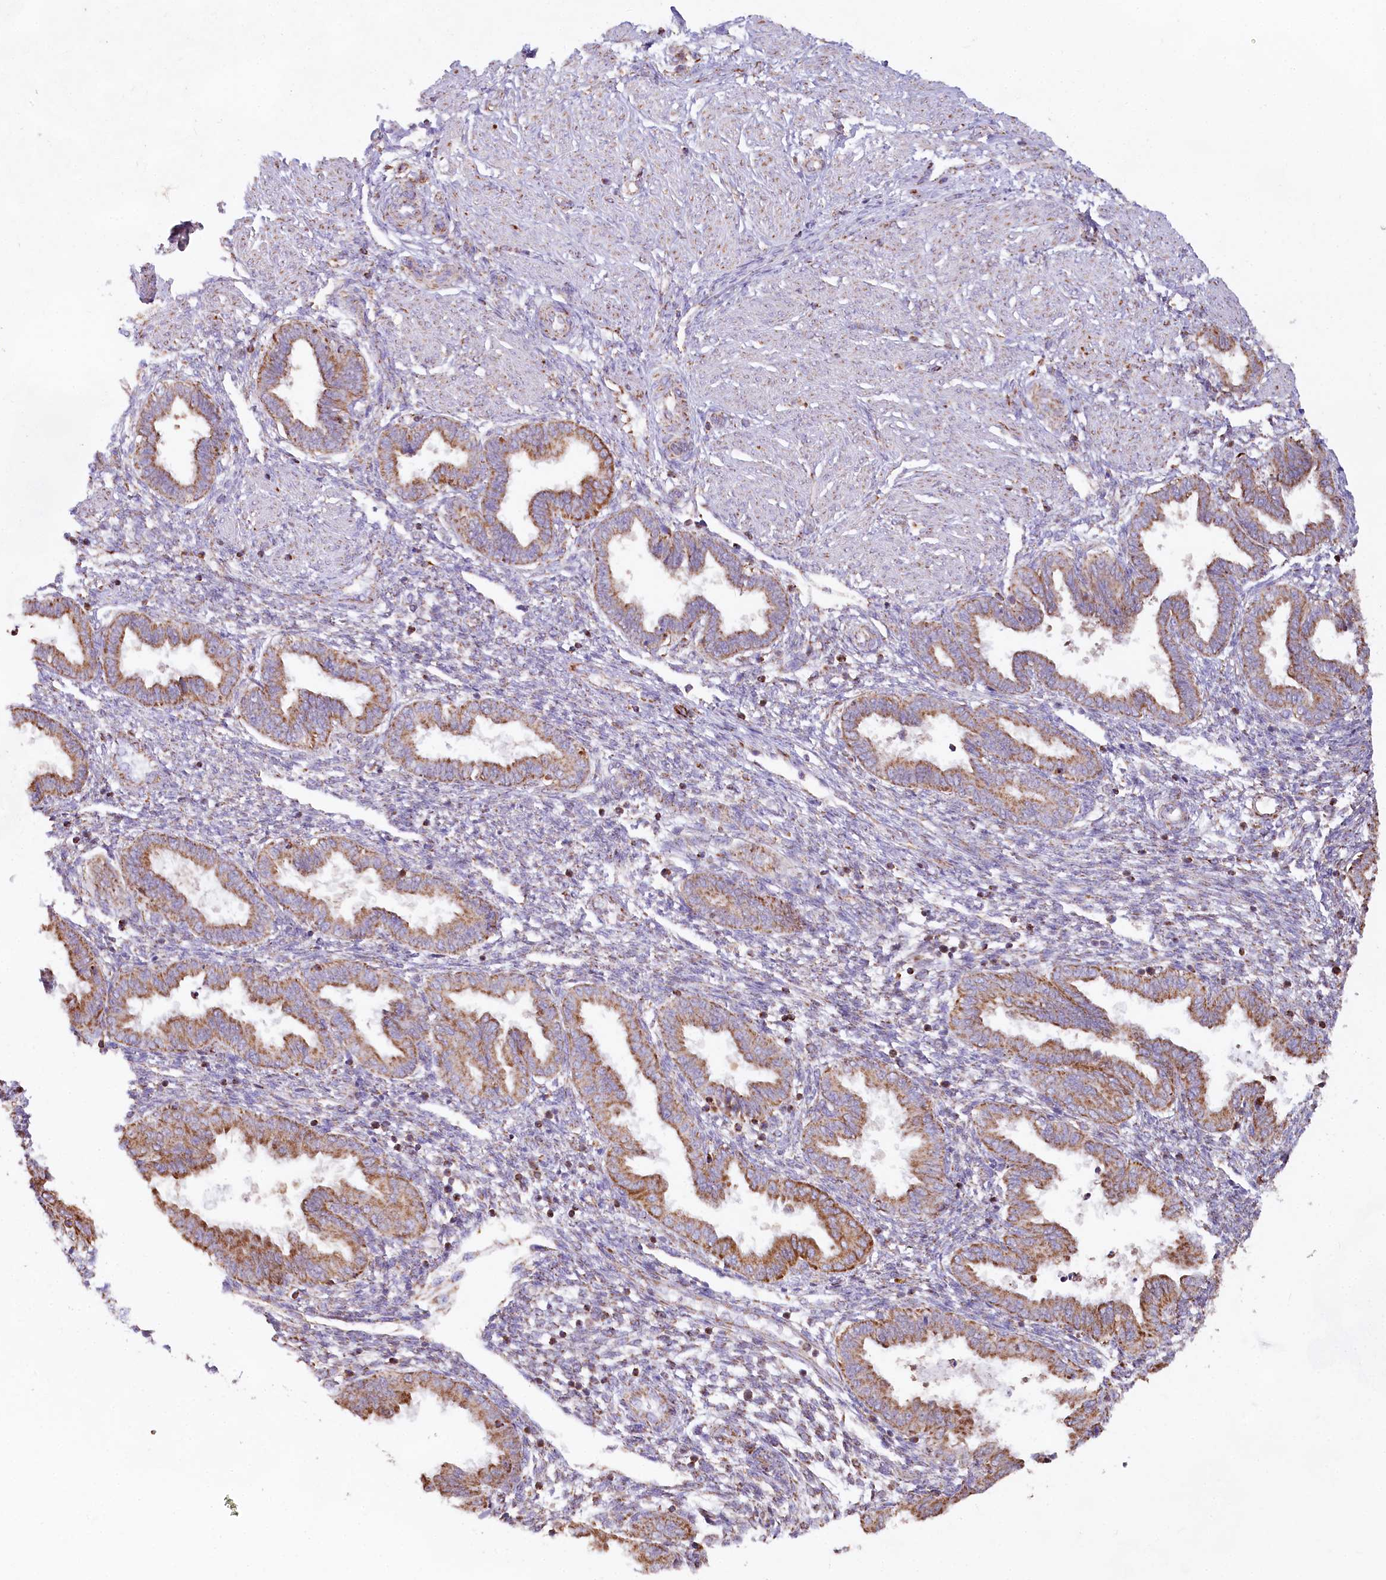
{"staining": {"intensity": "moderate", "quantity": "<25%", "location": "cytoplasmic/membranous"}, "tissue": "endometrium", "cell_type": "Cells in endometrial stroma", "image_type": "normal", "snomed": [{"axis": "morphology", "description": "Normal tissue, NOS"}, {"axis": "topography", "description": "Endometrium"}], "caption": "The photomicrograph shows immunohistochemical staining of benign endometrium. There is moderate cytoplasmic/membranous positivity is appreciated in about <25% of cells in endometrial stroma. (IHC, brightfield microscopy, high magnification).", "gene": "TASOR2", "patient": {"sex": "female", "age": 33}}